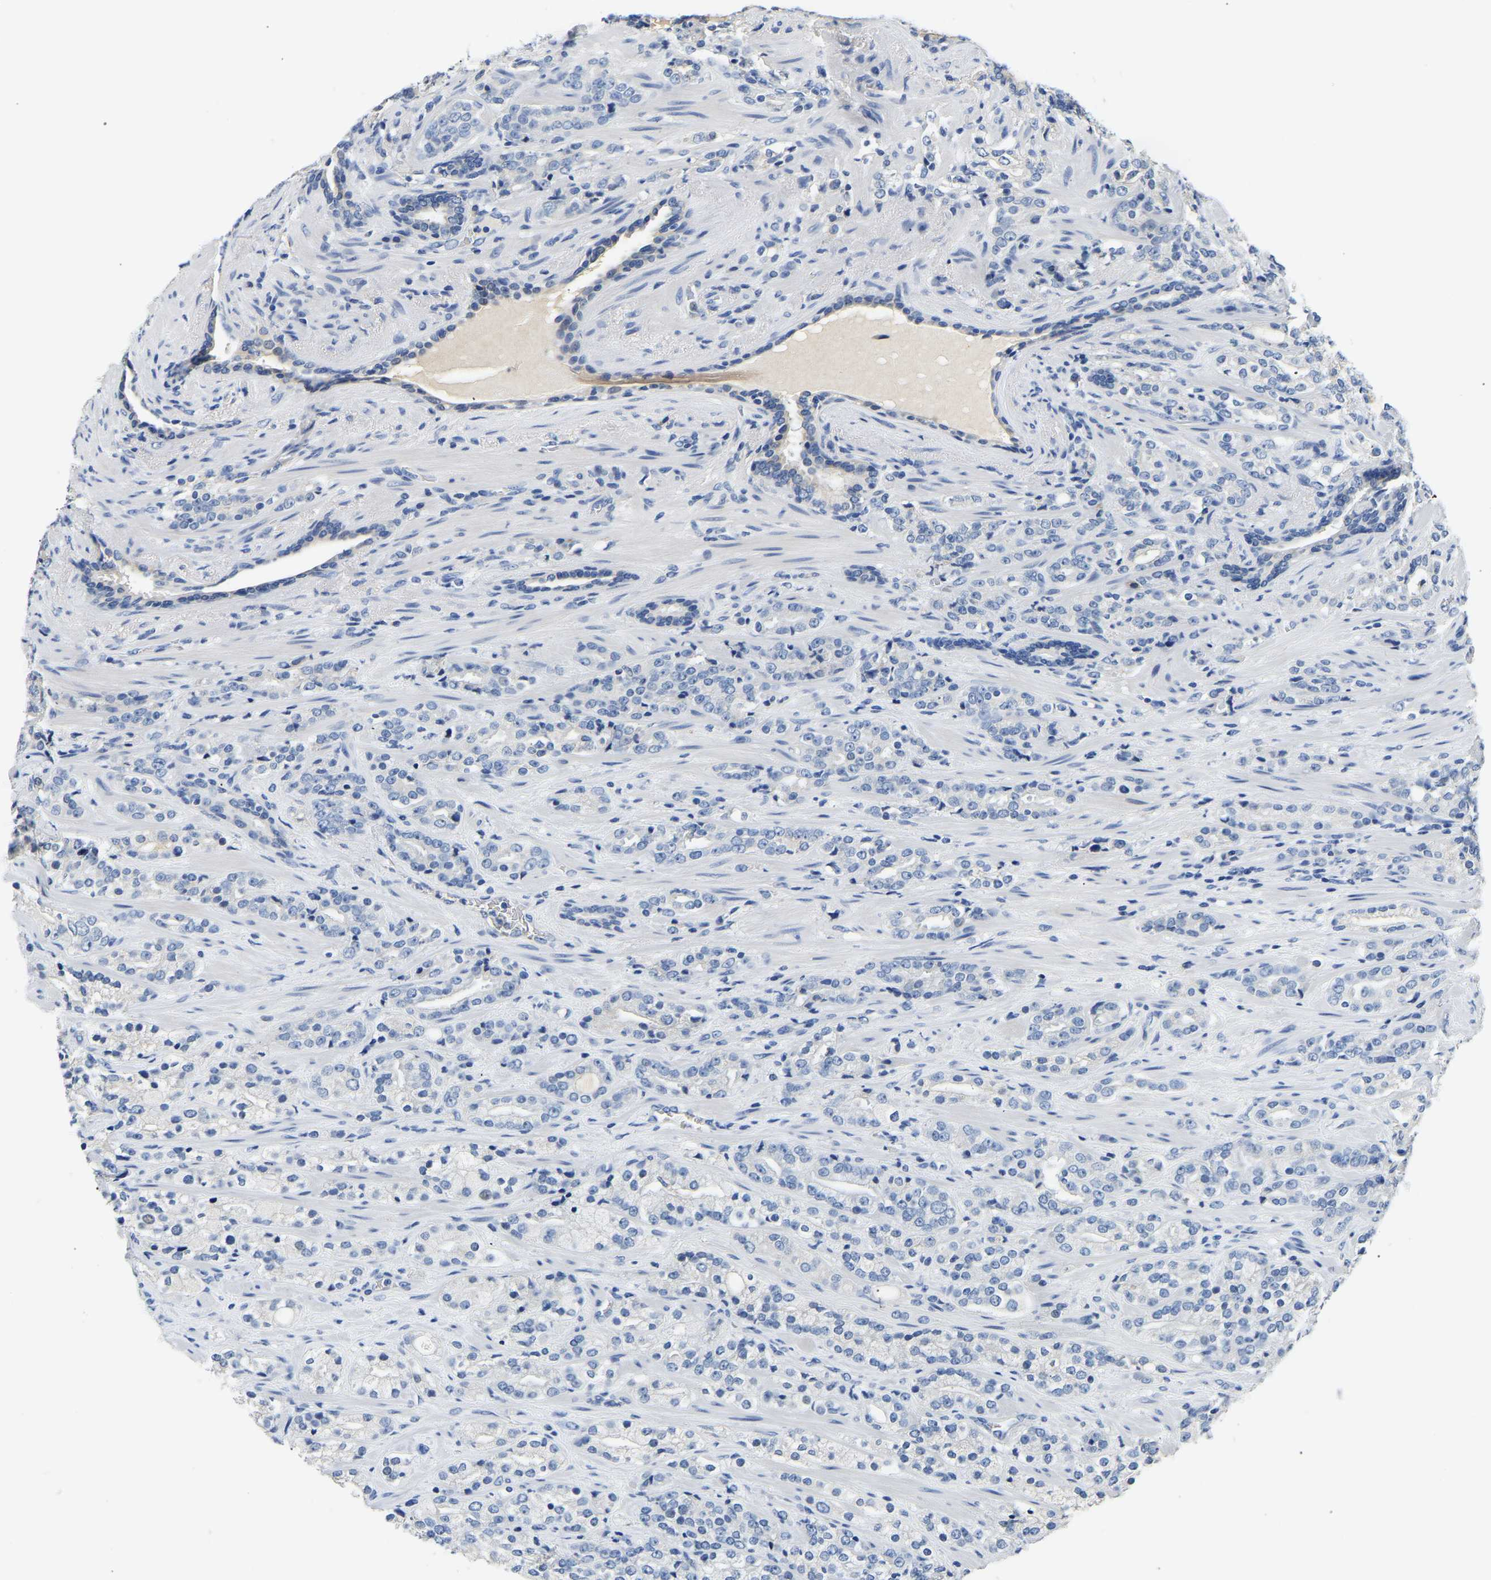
{"staining": {"intensity": "negative", "quantity": "none", "location": "none"}, "tissue": "prostate cancer", "cell_type": "Tumor cells", "image_type": "cancer", "snomed": [{"axis": "morphology", "description": "Adenocarcinoma, High grade"}, {"axis": "topography", "description": "Prostate"}], "caption": "The image demonstrates no staining of tumor cells in adenocarcinoma (high-grade) (prostate). (Stains: DAB (3,3'-diaminobenzidine) immunohistochemistry (IHC) with hematoxylin counter stain, Microscopy: brightfield microscopy at high magnification).", "gene": "PCK2", "patient": {"sex": "male", "age": 71}}